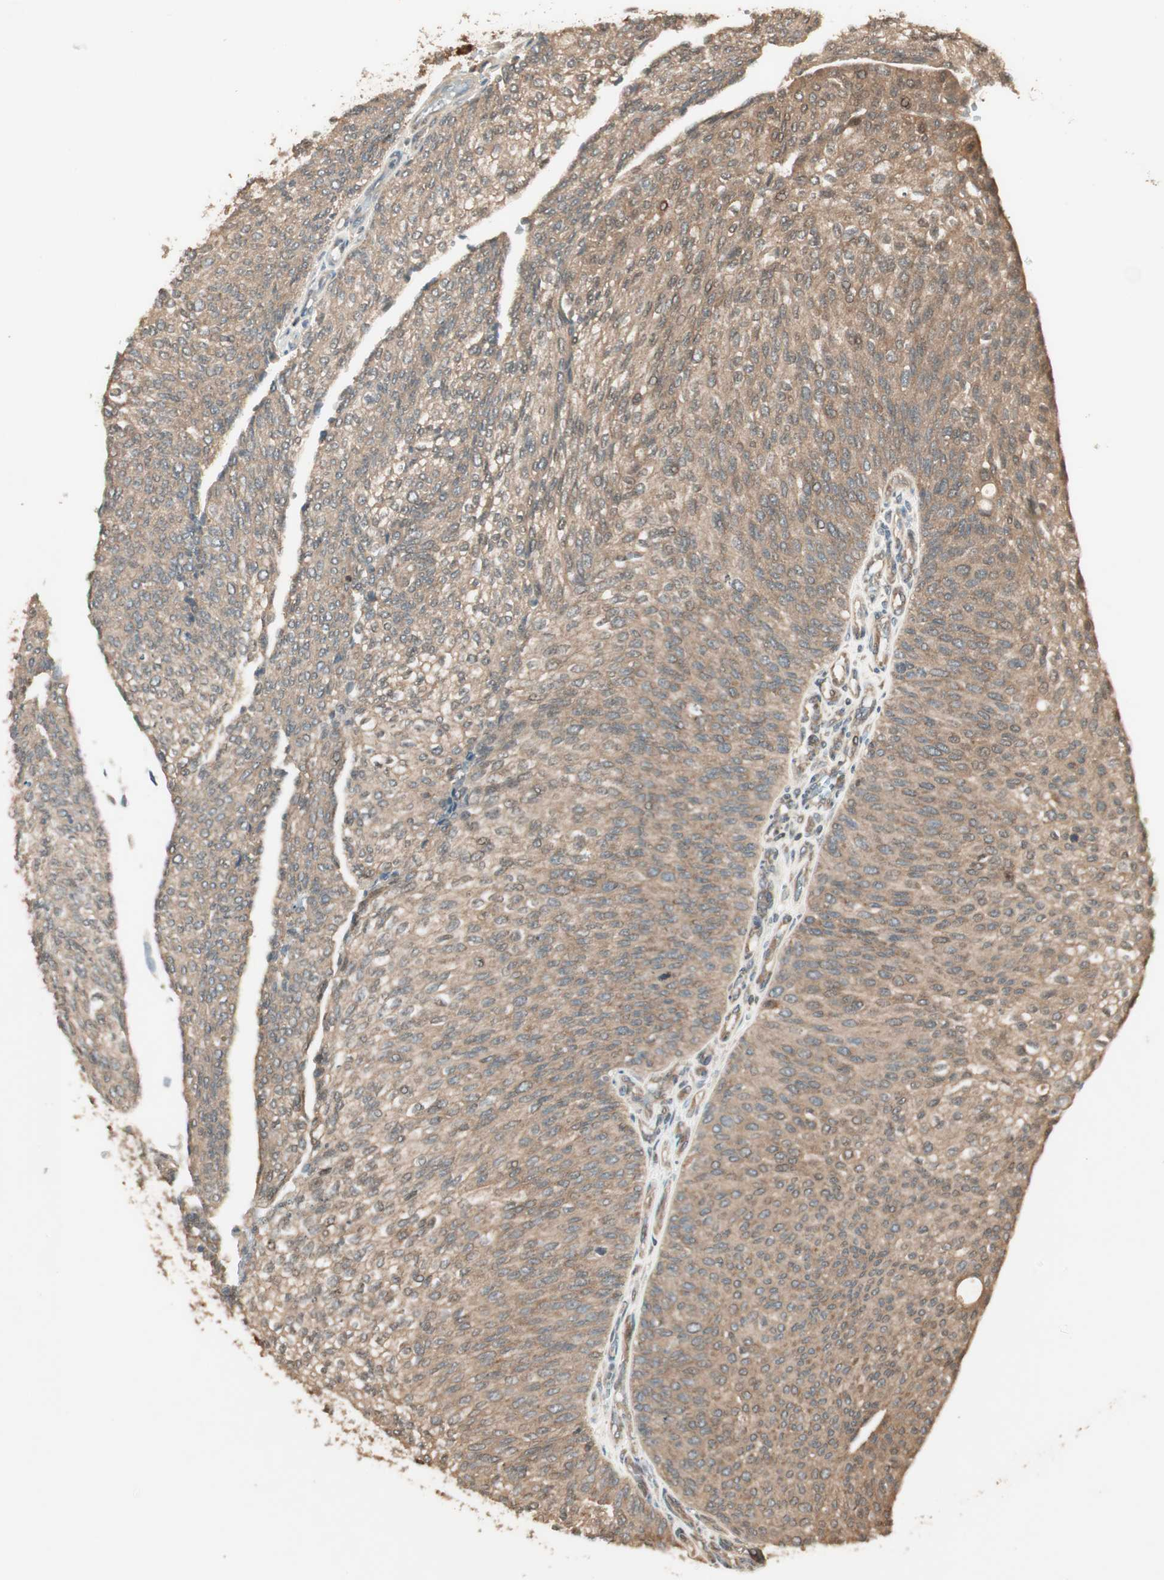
{"staining": {"intensity": "moderate", "quantity": ">75%", "location": "cytoplasmic/membranous"}, "tissue": "urothelial cancer", "cell_type": "Tumor cells", "image_type": "cancer", "snomed": [{"axis": "morphology", "description": "Urothelial carcinoma, Low grade"}, {"axis": "topography", "description": "Urinary bladder"}], "caption": "Human low-grade urothelial carcinoma stained with a protein marker shows moderate staining in tumor cells.", "gene": "CNOT4", "patient": {"sex": "female", "age": 79}}